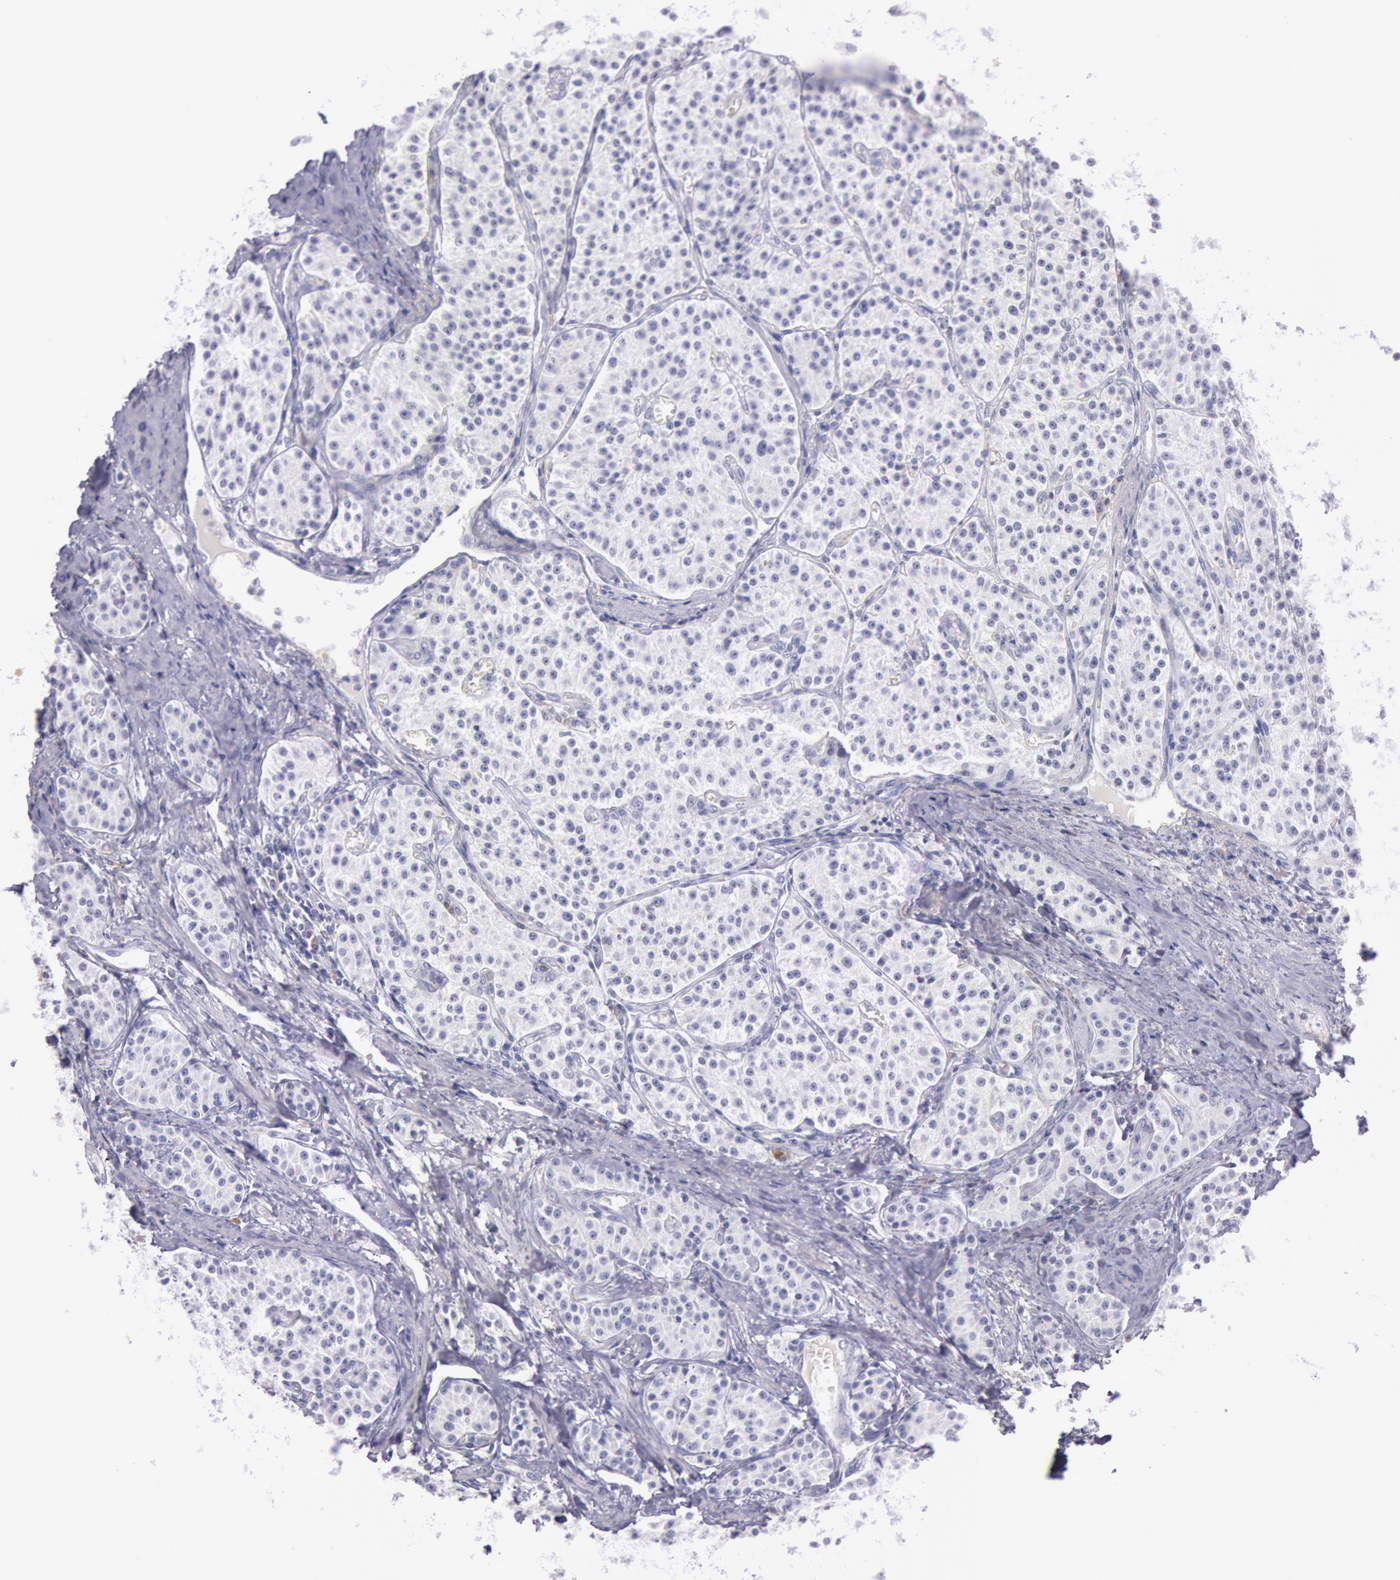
{"staining": {"intensity": "negative", "quantity": "none", "location": "none"}, "tissue": "carcinoid", "cell_type": "Tumor cells", "image_type": "cancer", "snomed": [{"axis": "morphology", "description": "Carcinoid, malignant, NOS"}, {"axis": "topography", "description": "Stomach"}], "caption": "IHC of malignant carcinoid displays no positivity in tumor cells. (Immunohistochemistry, brightfield microscopy, high magnification).", "gene": "EGFR", "patient": {"sex": "female", "age": 76}}